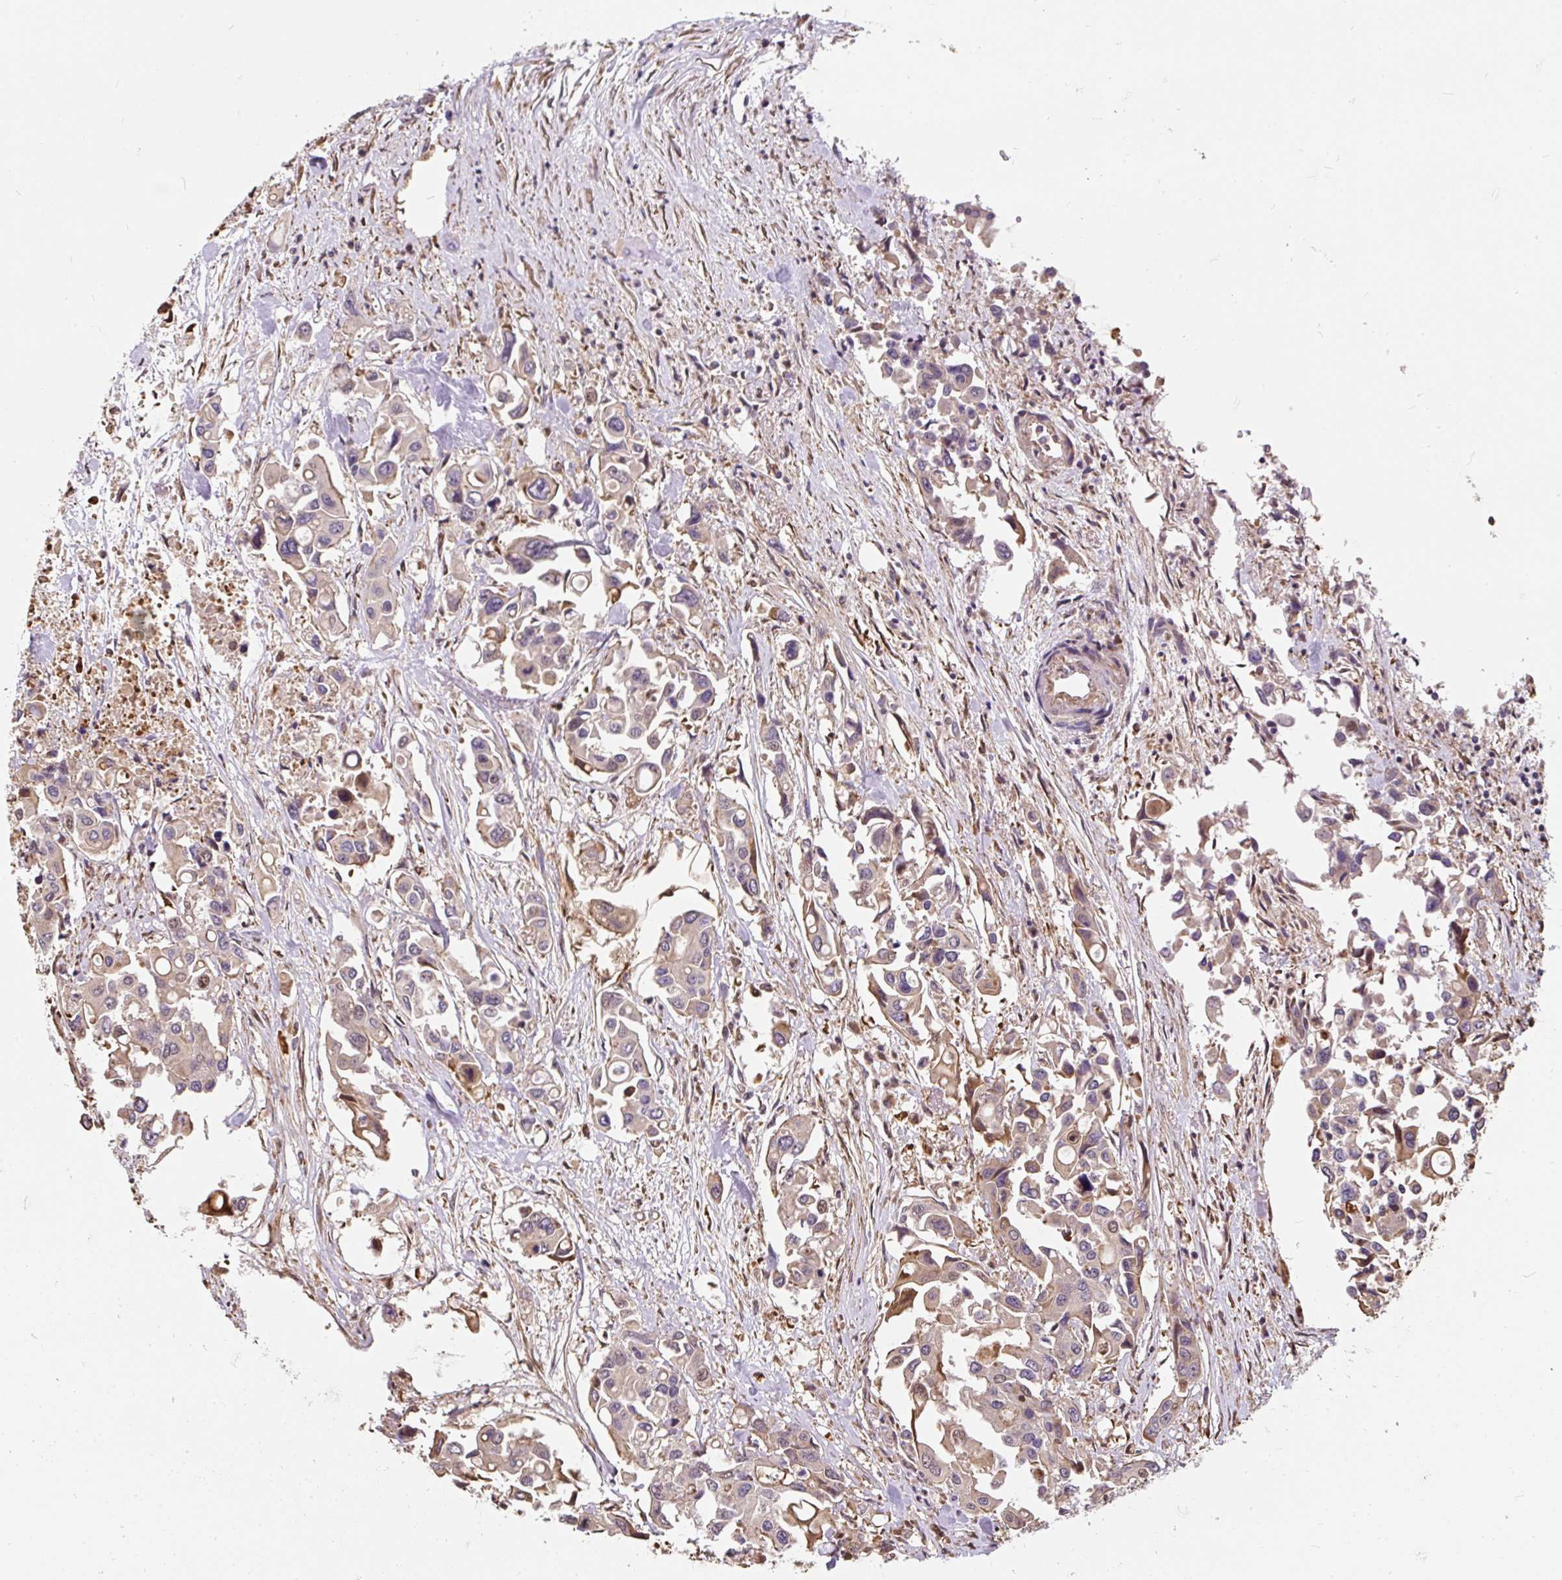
{"staining": {"intensity": "weak", "quantity": "<25%", "location": "cytoplasmic/membranous,nuclear"}, "tissue": "colorectal cancer", "cell_type": "Tumor cells", "image_type": "cancer", "snomed": [{"axis": "morphology", "description": "Adenocarcinoma, NOS"}, {"axis": "topography", "description": "Colon"}], "caption": "High magnification brightfield microscopy of adenocarcinoma (colorectal) stained with DAB (3,3'-diaminobenzidine) (brown) and counterstained with hematoxylin (blue): tumor cells show no significant positivity.", "gene": "PUS7L", "patient": {"sex": "male", "age": 77}}